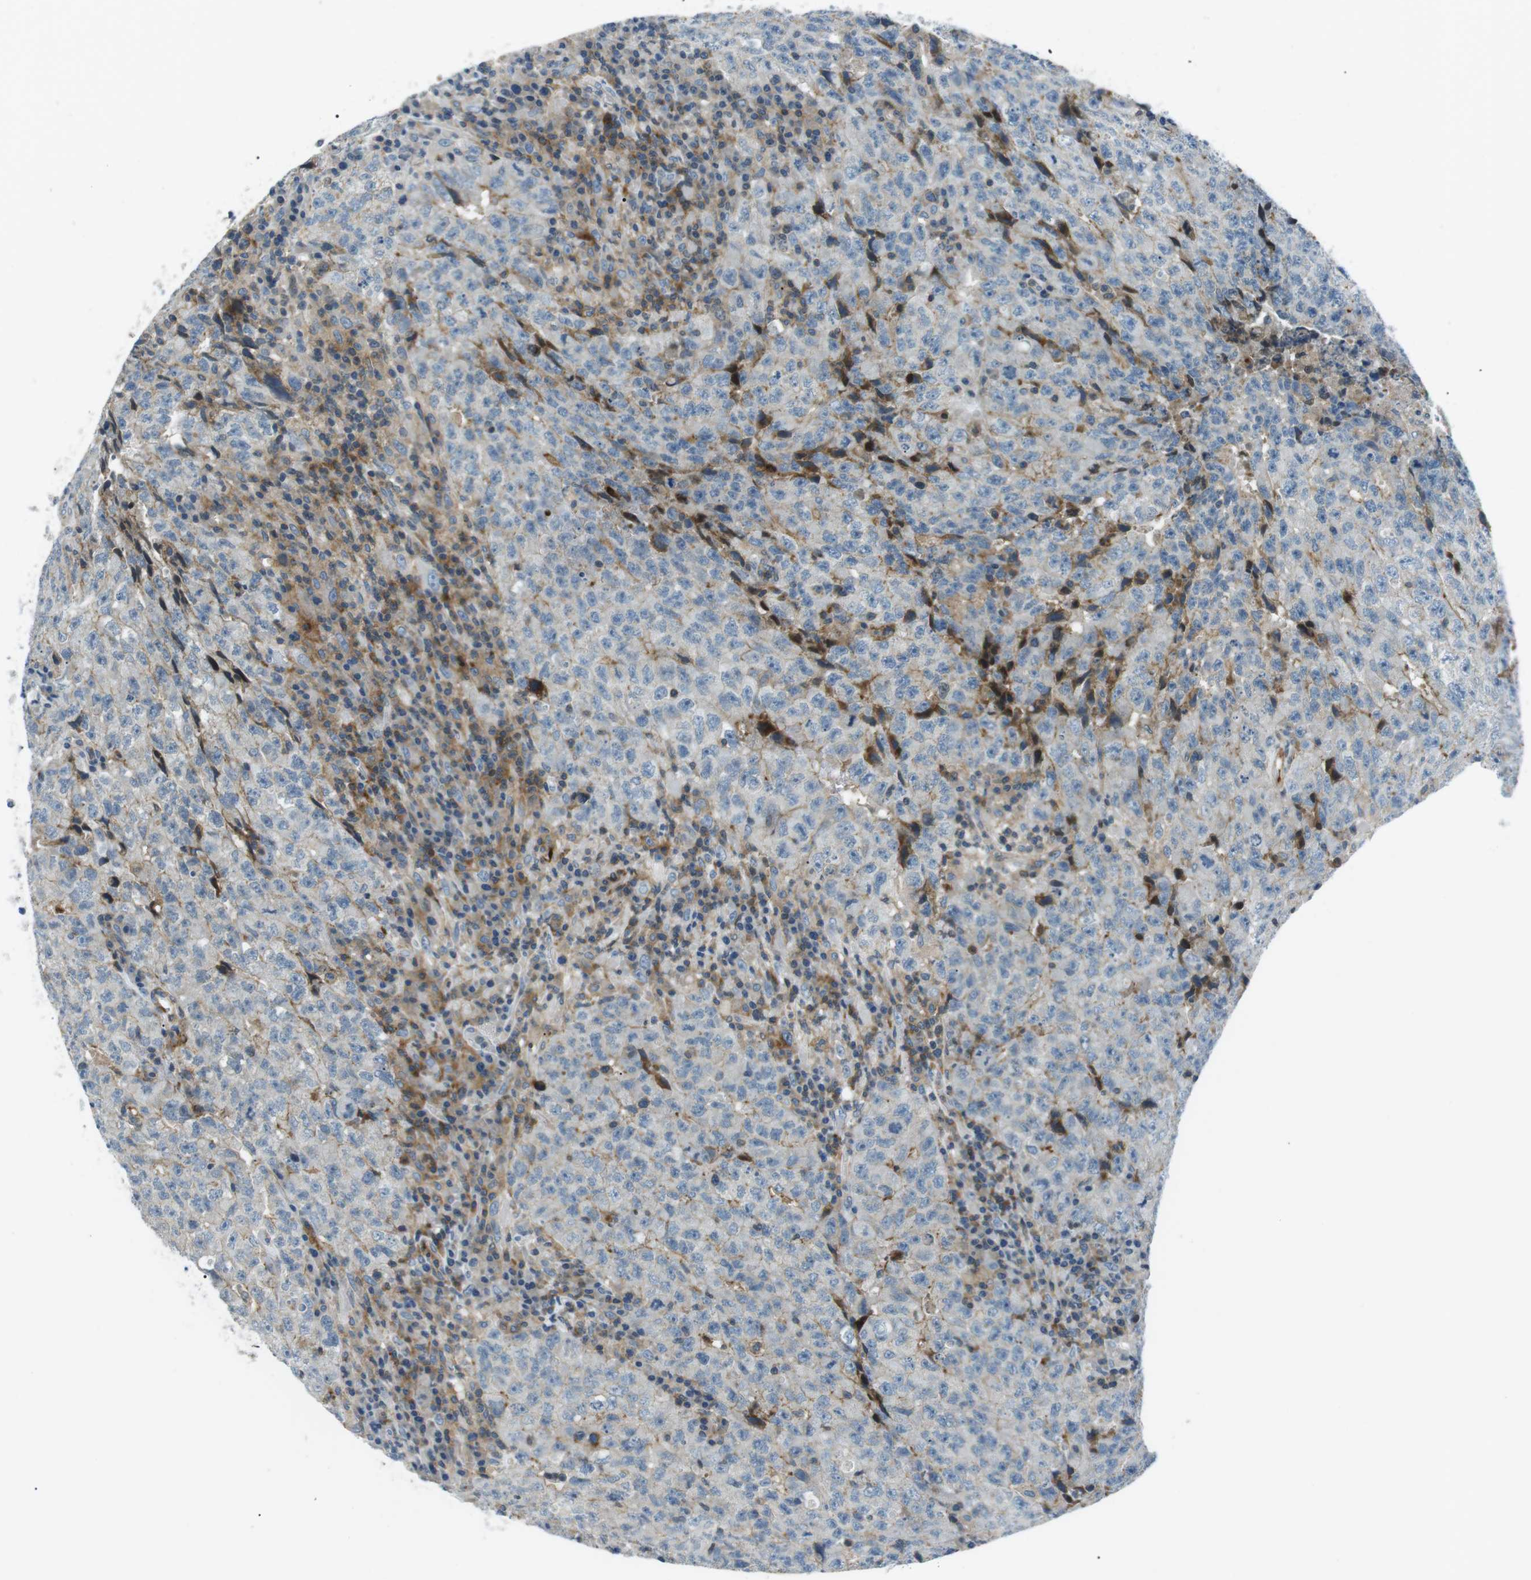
{"staining": {"intensity": "negative", "quantity": "none", "location": "none"}, "tissue": "testis cancer", "cell_type": "Tumor cells", "image_type": "cancer", "snomed": [{"axis": "morphology", "description": "Necrosis, NOS"}, {"axis": "morphology", "description": "Carcinoma, Embryonal, NOS"}, {"axis": "topography", "description": "Testis"}], "caption": "DAB immunohistochemical staining of testis cancer (embryonal carcinoma) shows no significant positivity in tumor cells.", "gene": "ARVCF", "patient": {"sex": "male", "age": 19}}